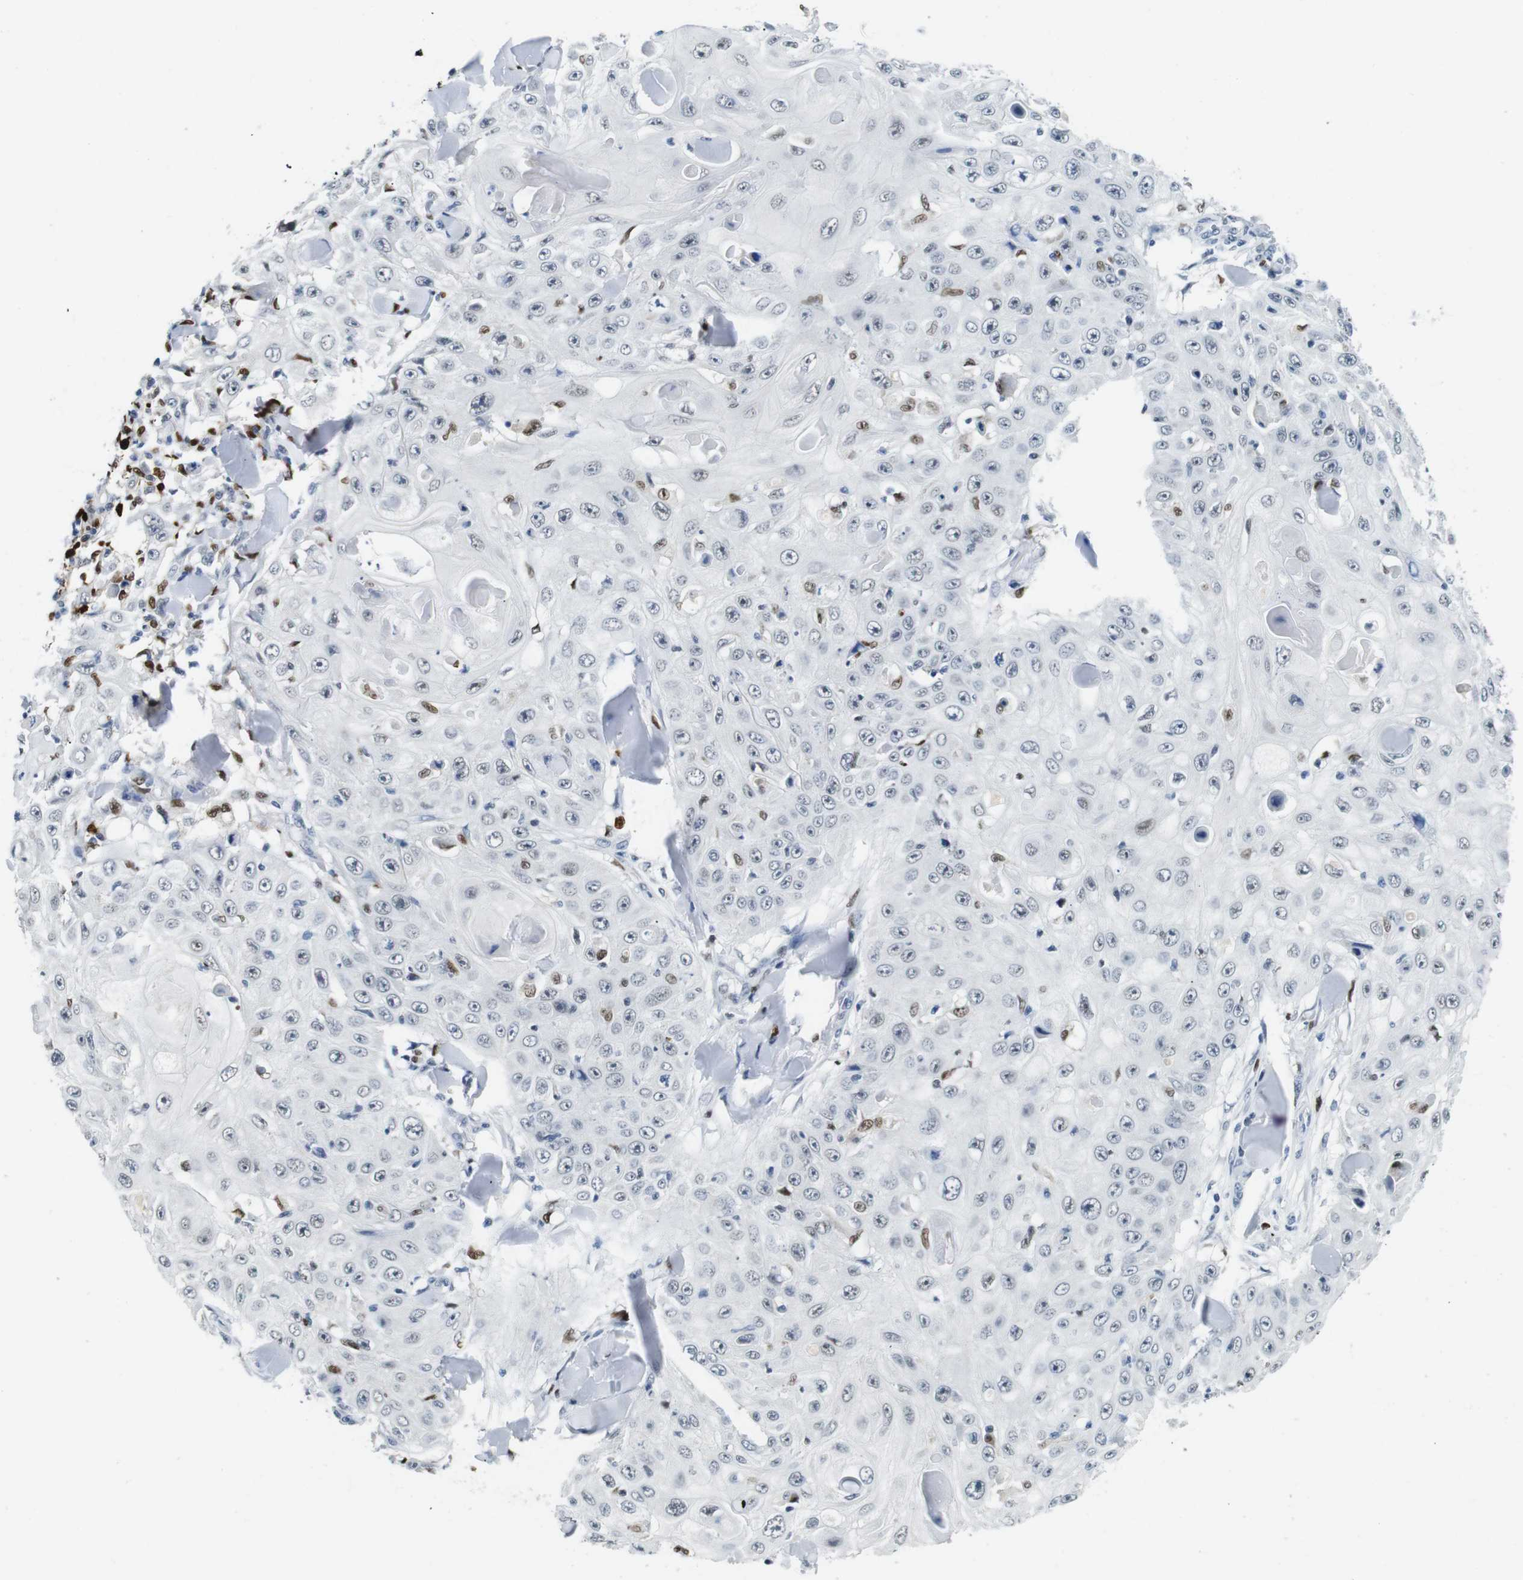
{"staining": {"intensity": "moderate", "quantity": "<25%", "location": "nuclear"}, "tissue": "skin cancer", "cell_type": "Tumor cells", "image_type": "cancer", "snomed": [{"axis": "morphology", "description": "Squamous cell carcinoma, NOS"}, {"axis": "topography", "description": "Skin"}], "caption": "Human skin cancer stained for a protein (brown) shows moderate nuclear positive positivity in approximately <25% of tumor cells.", "gene": "IRF8", "patient": {"sex": "male", "age": 86}}